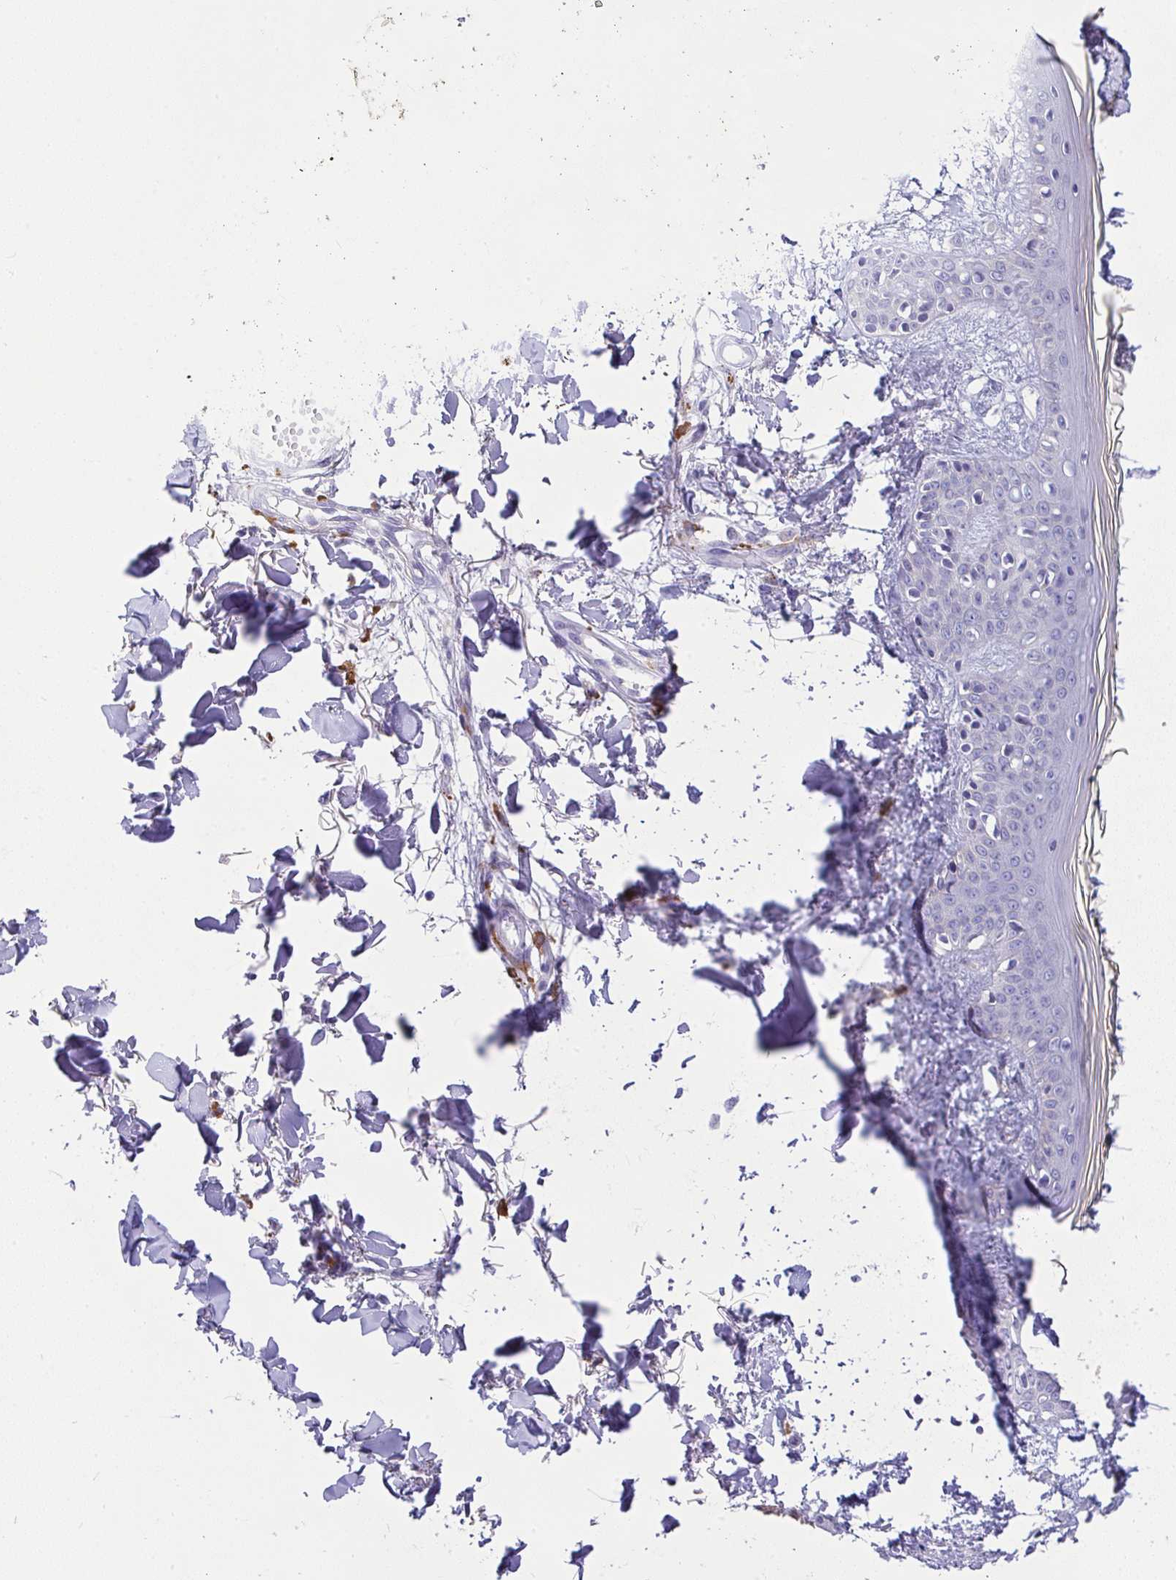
{"staining": {"intensity": "negative", "quantity": "none", "location": "none"}, "tissue": "skin", "cell_type": "Fibroblasts", "image_type": "normal", "snomed": [{"axis": "morphology", "description": "Normal tissue, NOS"}, {"axis": "topography", "description": "Skin"}], "caption": "Fibroblasts show no significant protein staining in normal skin.", "gene": "EPN3", "patient": {"sex": "female", "age": 34}}